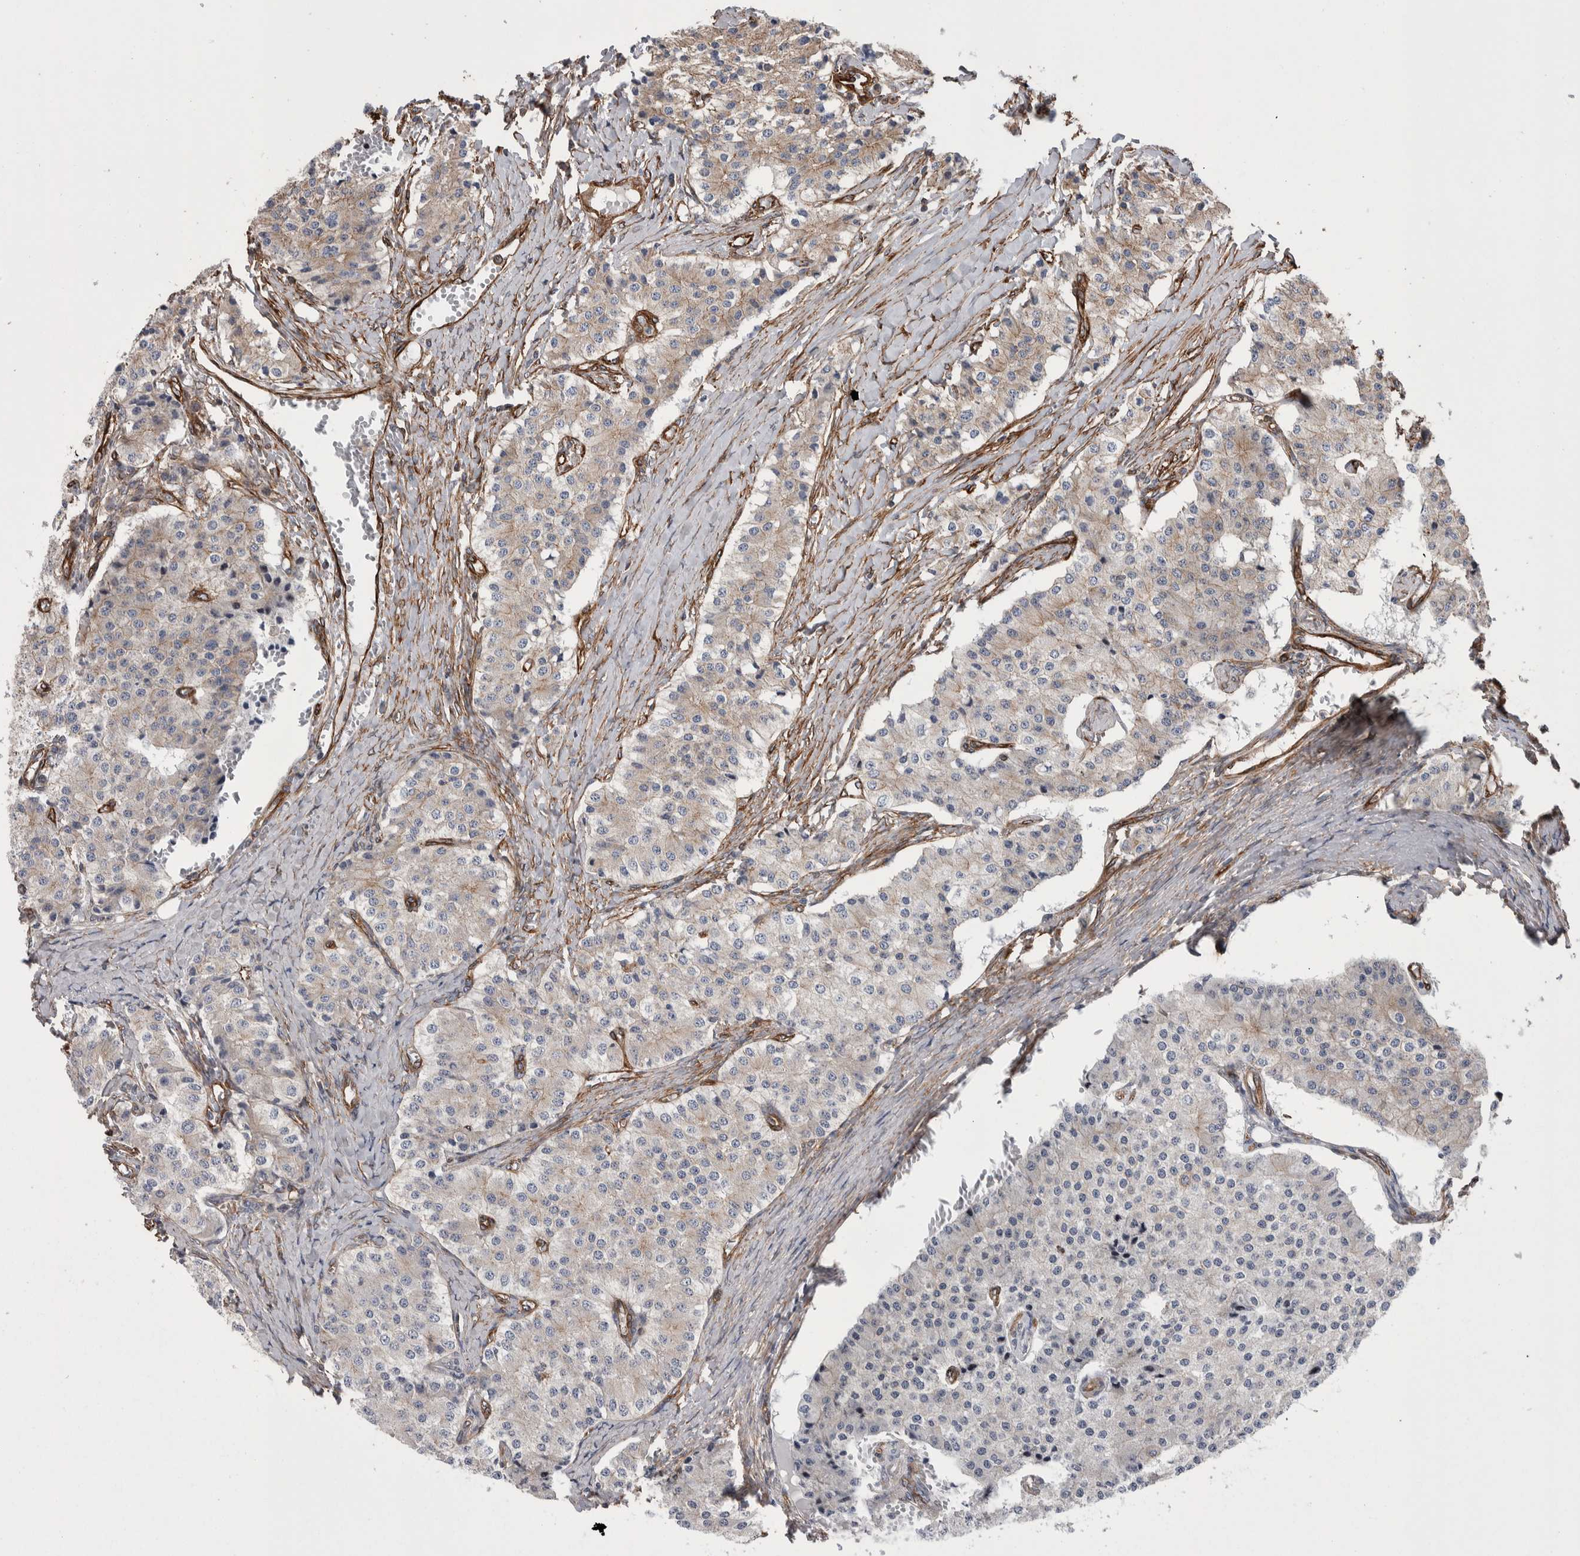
{"staining": {"intensity": "weak", "quantity": "25%-75%", "location": "cytoplasmic/membranous"}, "tissue": "carcinoid", "cell_type": "Tumor cells", "image_type": "cancer", "snomed": [{"axis": "morphology", "description": "Carcinoid, malignant, NOS"}, {"axis": "topography", "description": "Colon"}], "caption": "High-magnification brightfield microscopy of carcinoid stained with DAB (3,3'-diaminobenzidine) (brown) and counterstained with hematoxylin (blue). tumor cells exhibit weak cytoplasmic/membranous positivity is identified in about25%-75% of cells. Using DAB (3,3'-diaminobenzidine) (brown) and hematoxylin (blue) stains, captured at high magnification using brightfield microscopy.", "gene": "KIF12", "patient": {"sex": "female", "age": 52}}